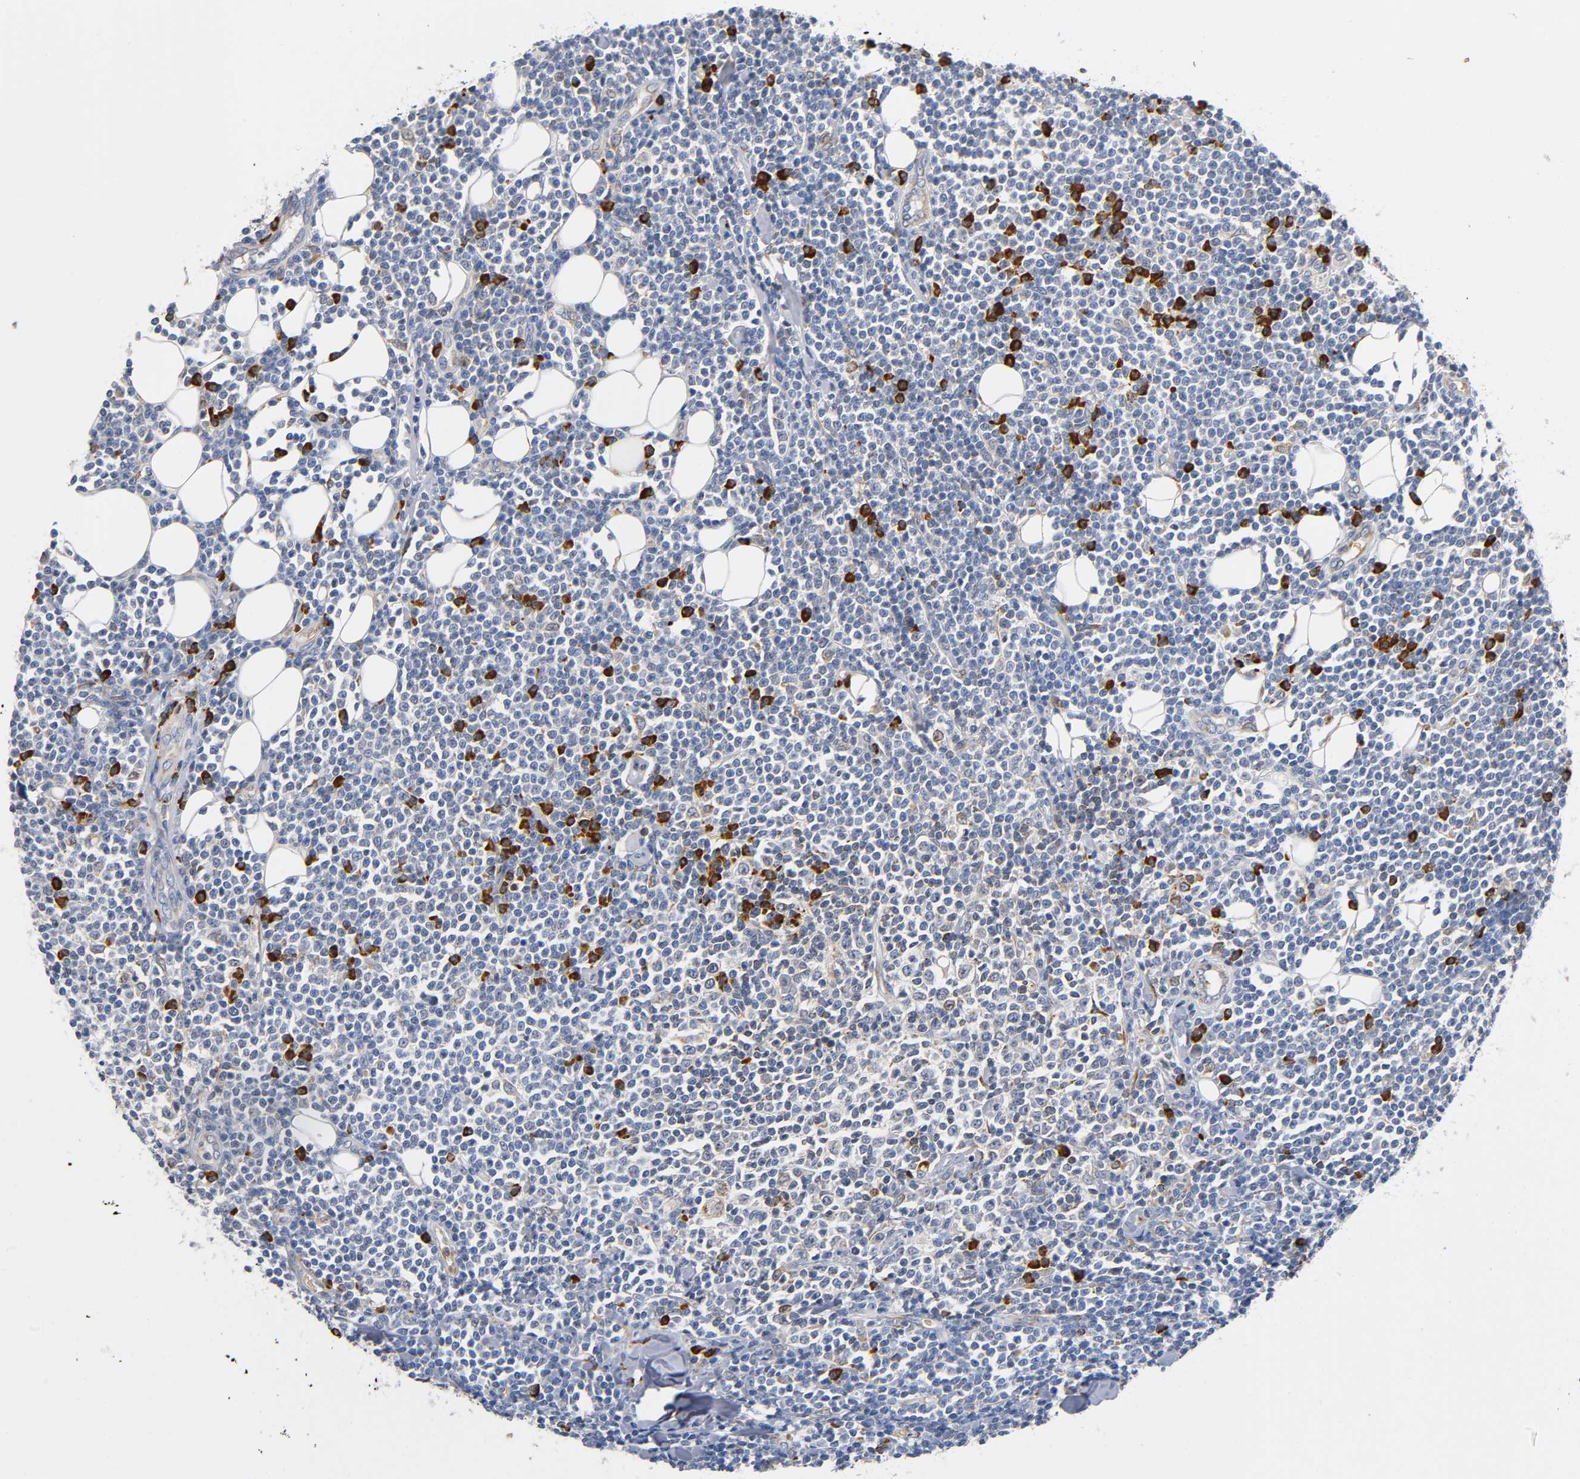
{"staining": {"intensity": "negative", "quantity": "none", "location": "none"}, "tissue": "lymphoma", "cell_type": "Tumor cells", "image_type": "cancer", "snomed": [{"axis": "morphology", "description": "Malignant lymphoma, non-Hodgkin's type, Low grade"}, {"axis": "topography", "description": "Soft tissue"}], "caption": "IHC histopathology image of neoplastic tissue: low-grade malignant lymphoma, non-Hodgkin's type stained with DAB displays no significant protein expression in tumor cells.", "gene": "UCKL1", "patient": {"sex": "male", "age": 92}}